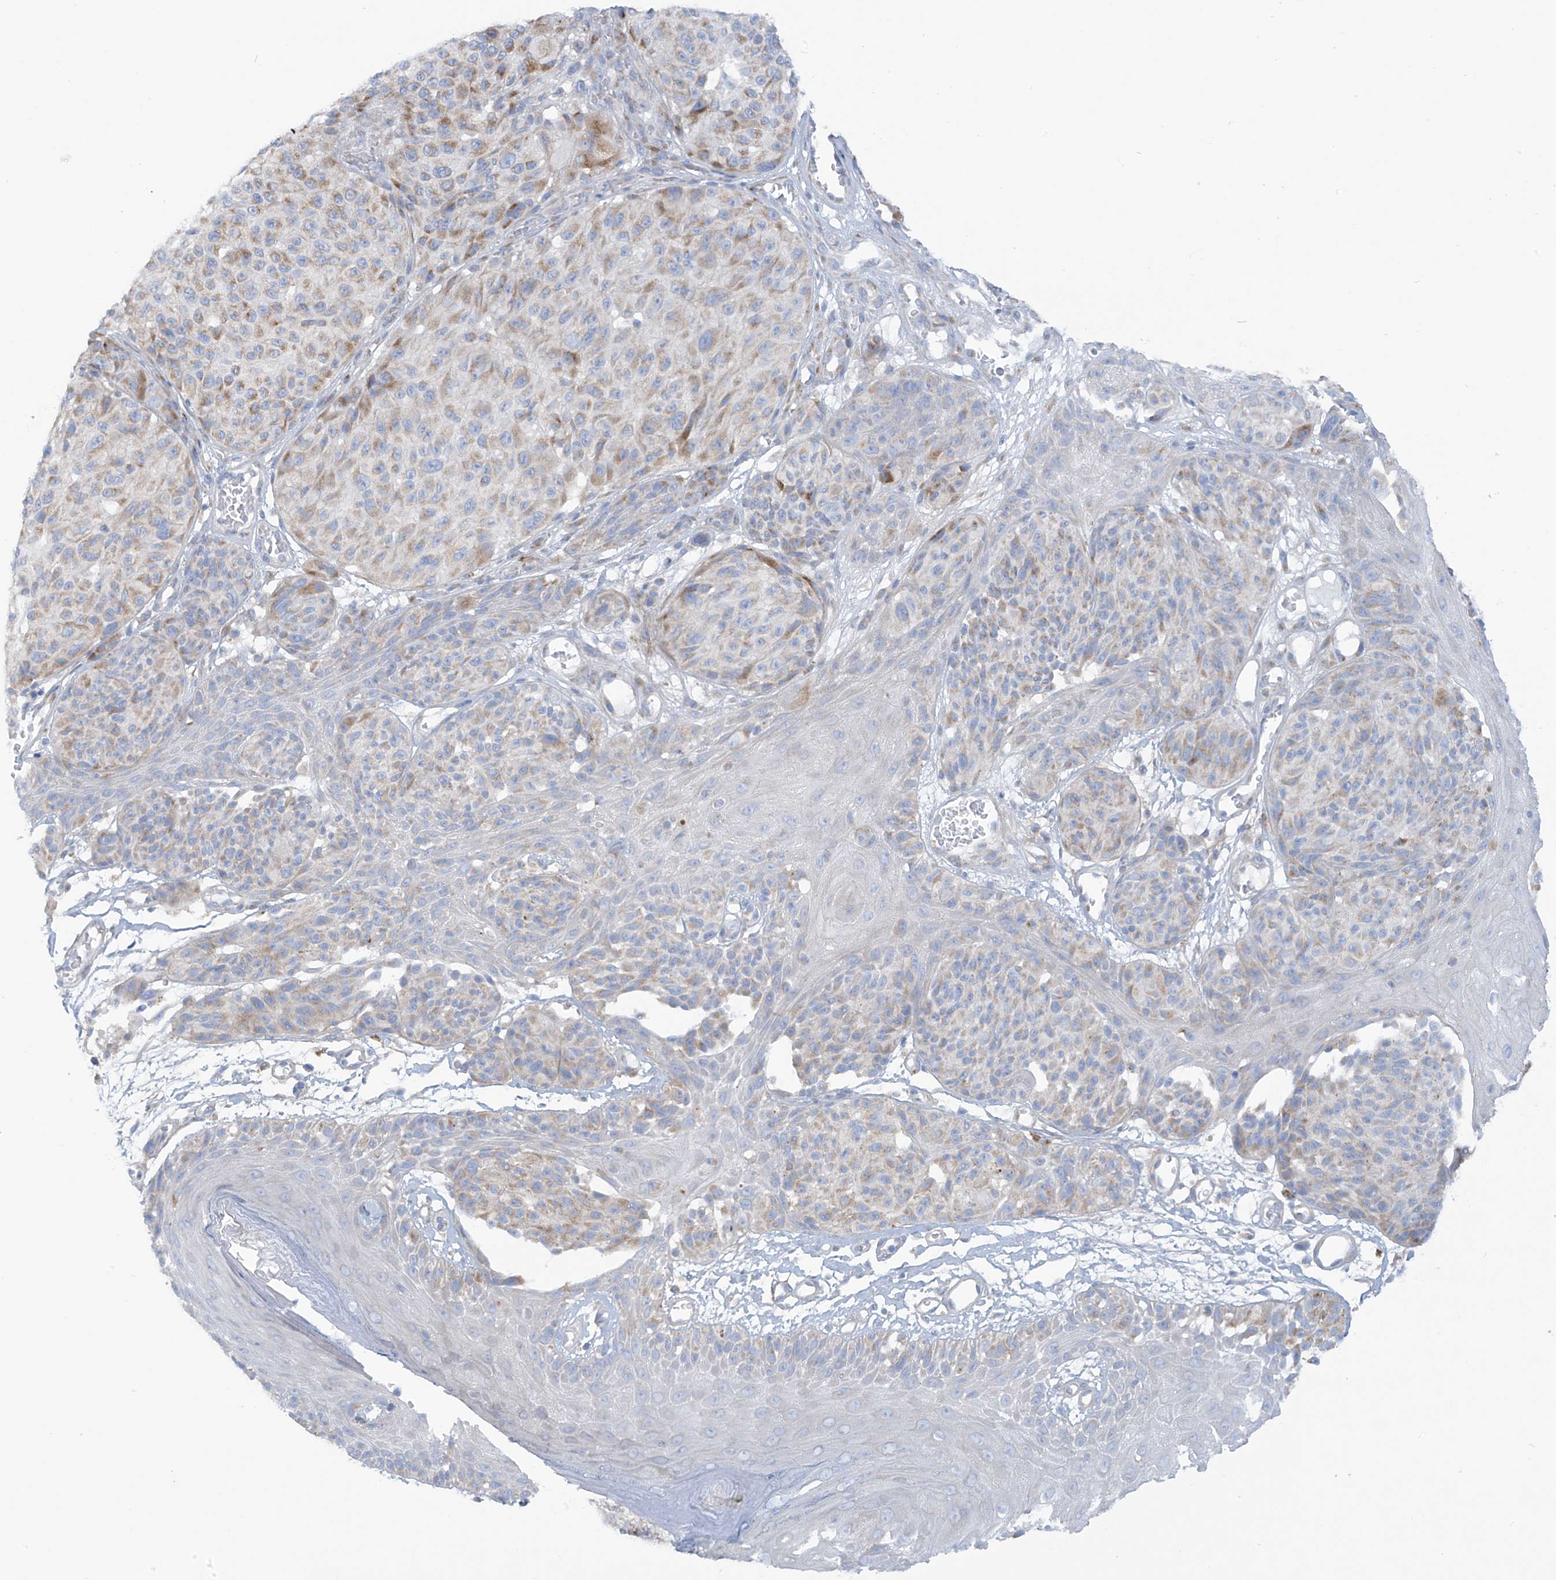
{"staining": {"intensity": "moderate", "quantity": "25%-75%", "location": "cytoplasmic/membranous"}, "tissue": "melanoma", "cell_type": "Tumor cells", "image_type": "cancer", "snomed": [{"axis": "morphology", "description": "Malignant melanoma, NOS"}, {"axis": "topography", "description": "Skin"}], "caption": "IHC (DAB) staining of melanoma displays moderate cytoplasmic/membranous protein expression in about 25%-75% of tumor cells.", "gene": "TRMT2B", "patient": {"sex": "male", "age": 83}}